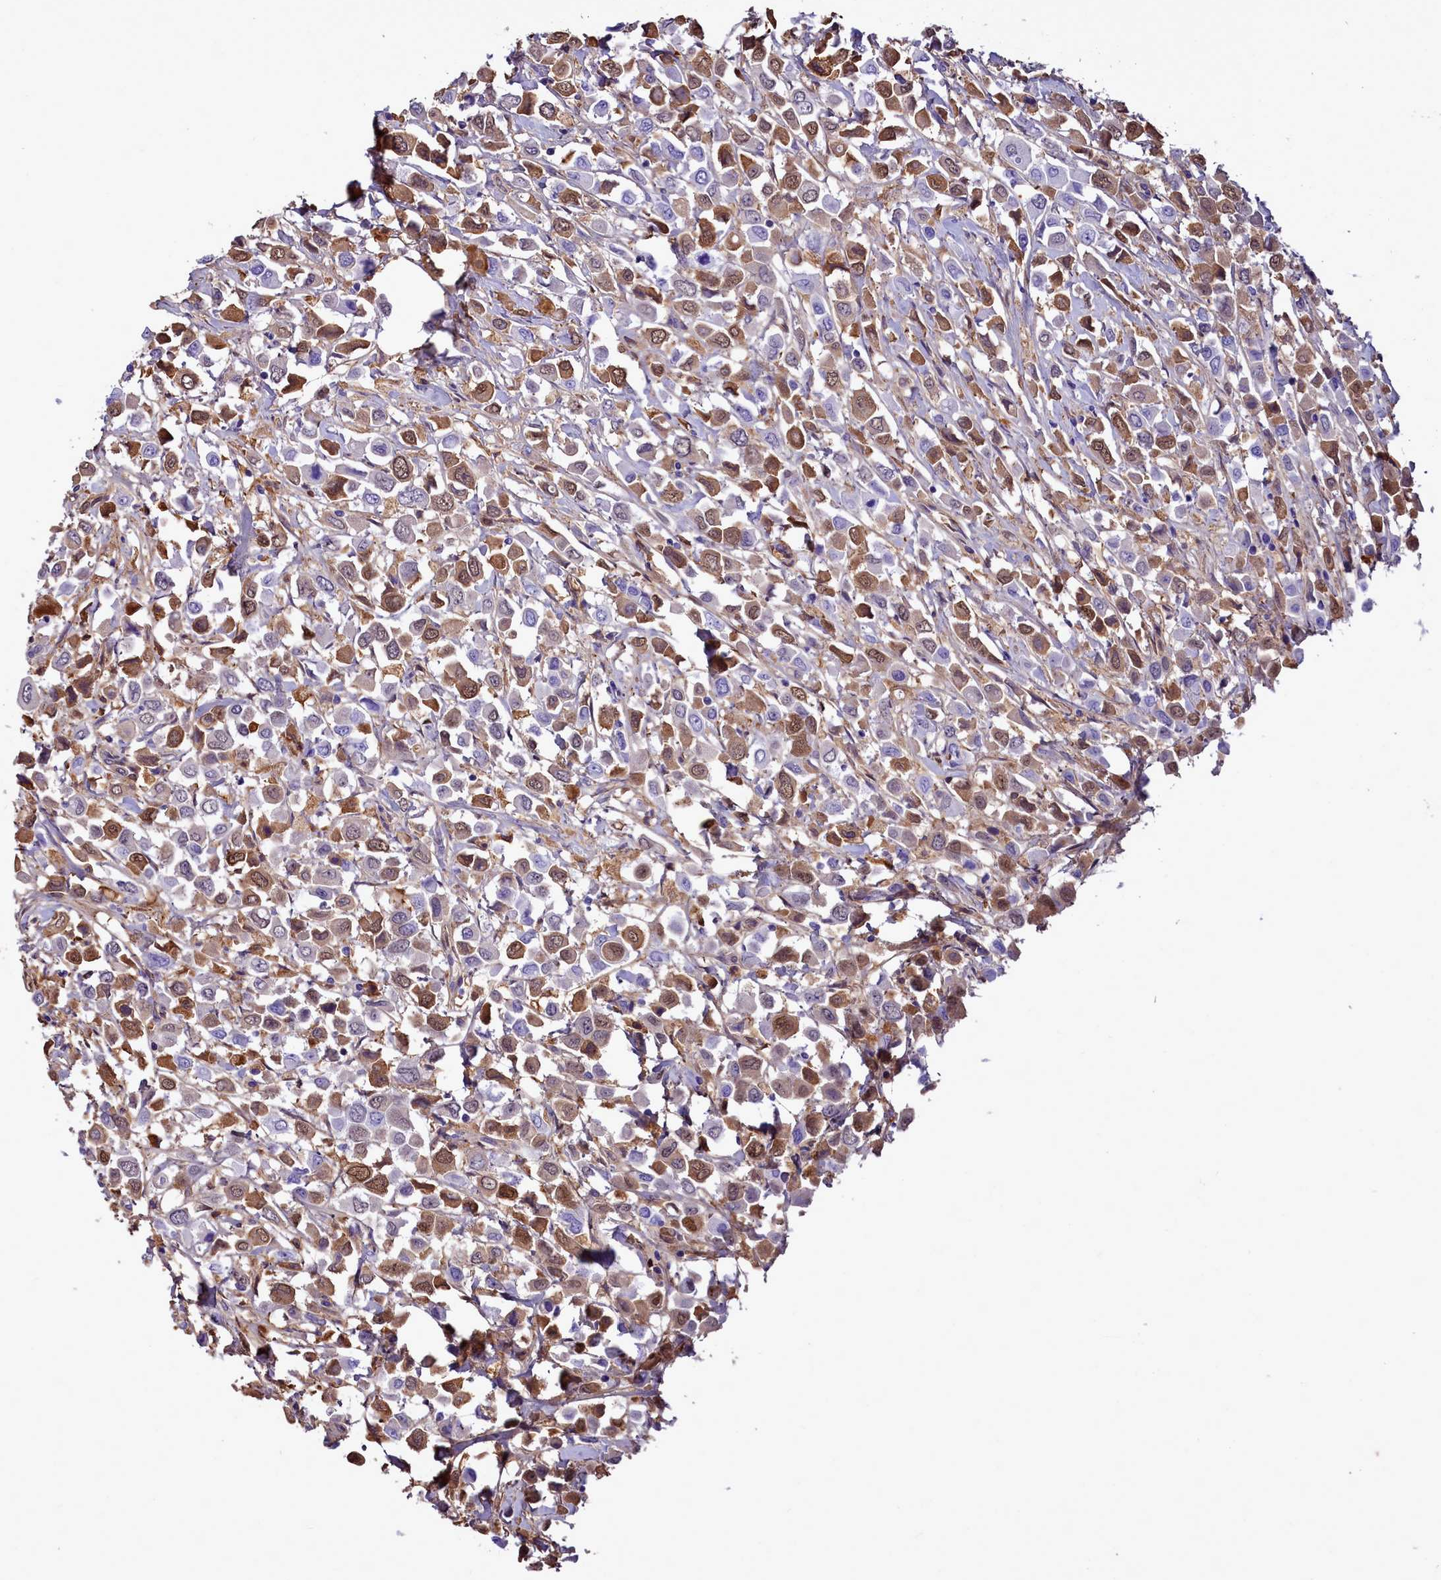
{"staining": {"intensity": "moderate", "quantity": "25%-75%", "location": "cytoplasmic/membranous,nuclear"}, "tissue": "breast cancer", "cell_type": "Tumor cells", "image_type": "cancer", "snomed": [{"axis": "morphology", "description": "Duct carcinoma"}, {"axis": "topography", "description": "Breast"}], "caption": "Breast cancer stained with a brown dye demonstrates moderate cytoplasmic/membranous and nuclear positive expression in approximately 25%-75% of tumor cells.", "gene": "H1-7", "patient": {"sex": "female", "age": 61}}